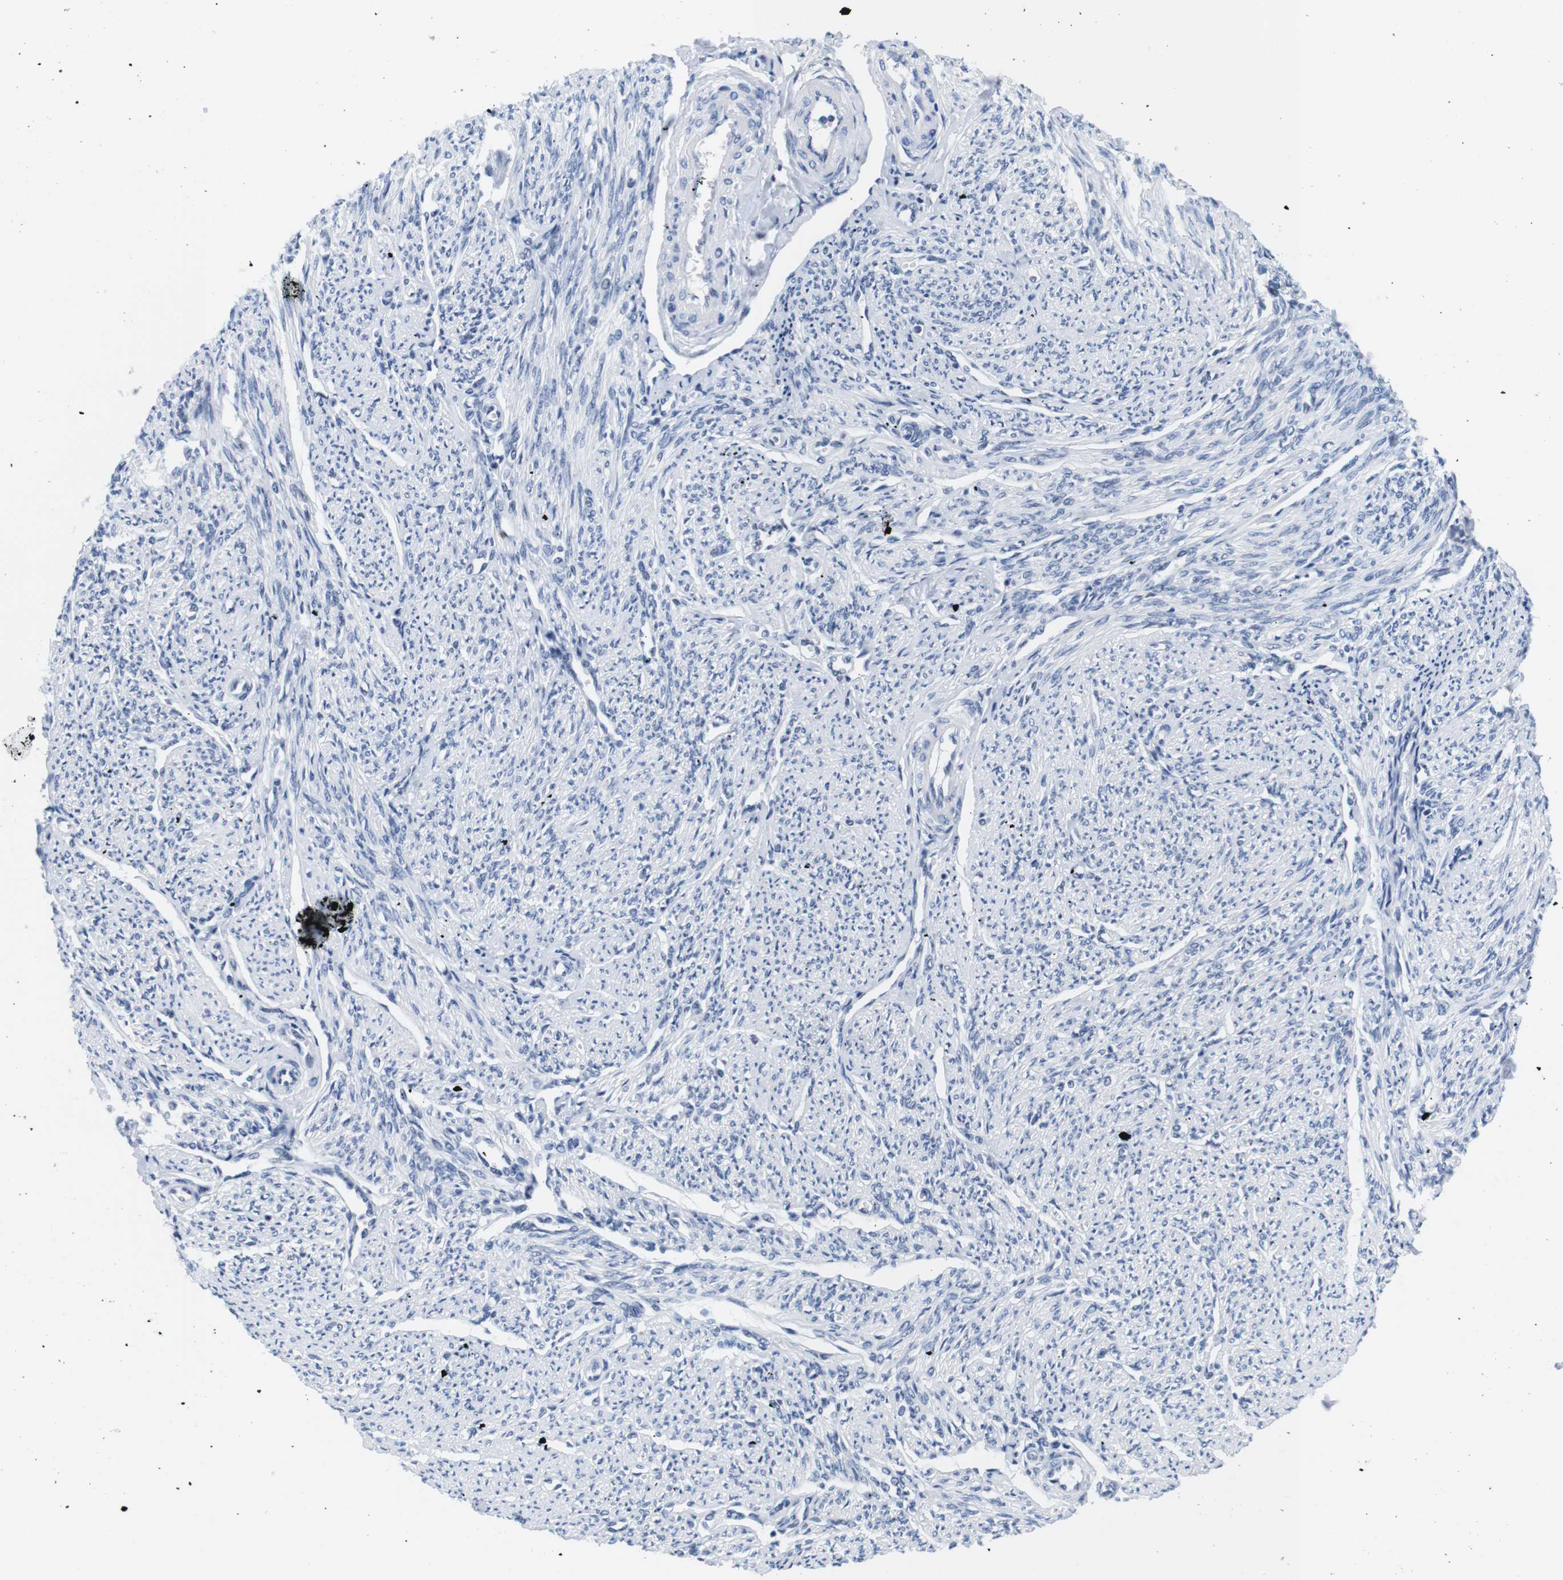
{"staining": {"intensity": "negative", "quantity": "none", "location": "none"}, "tissue": "smooth muscle", "cell_type": "Smooth muscle cells", "image_type": "normal", "snomed": [{"axis": "morphology", "description": "Normal tissue, NOS"}, {"axis": "topography", "description": "Smooth muscle"}], "caption": "High power microscopy micrograph of an IHC photomicrograph of normal smooth muscle, revealing no significant staining in smooth muscle cells.", "gene": "IFI16", "patient": {"sex": "female", "age": 65}}